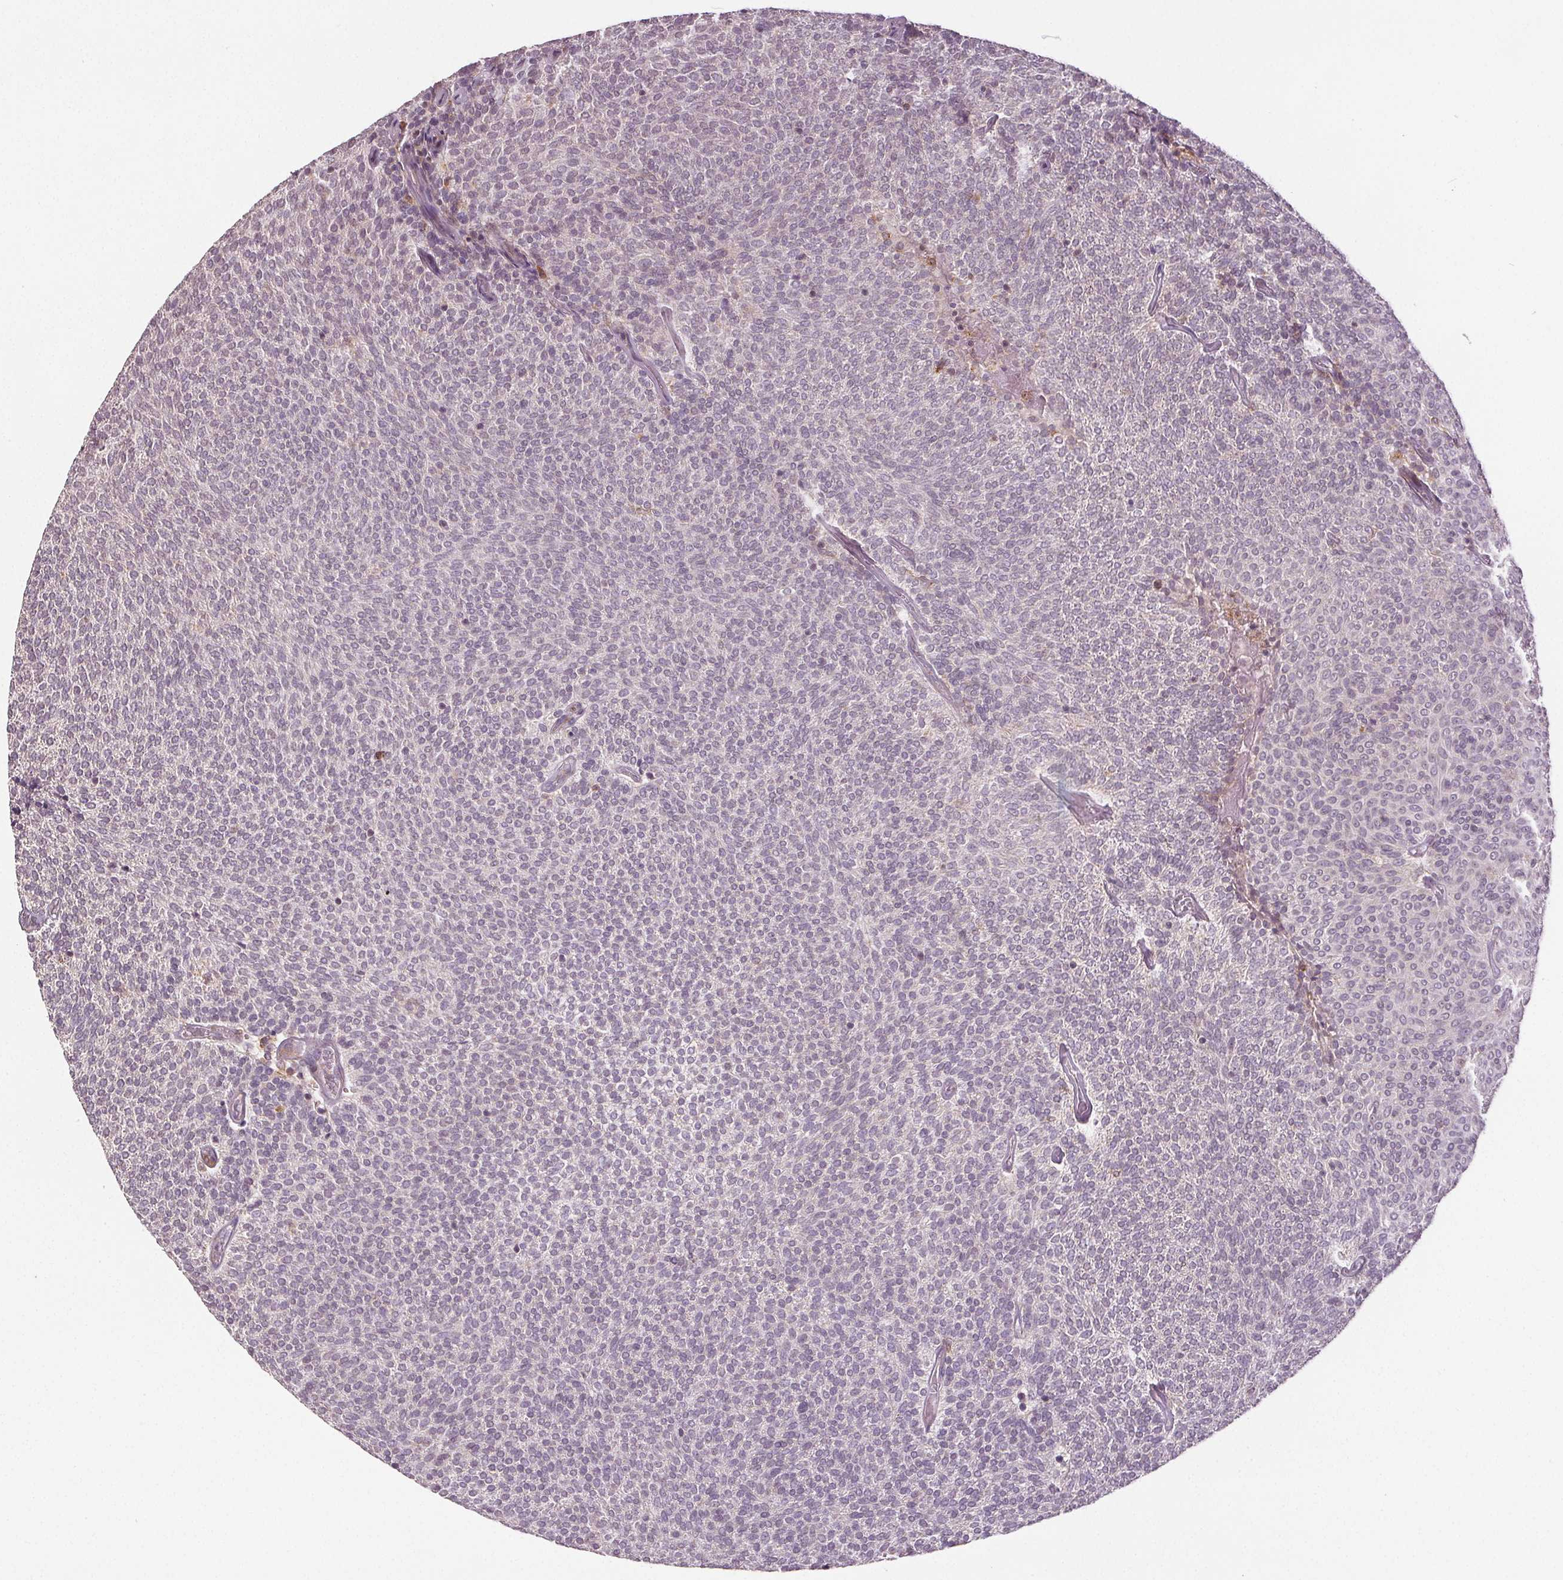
{"staining": {"intensity": "negative", "quantity": "none", "location": "none"}, "tissue": "urothelial cancer", "cell_type": "Tumor cells", "image_type": "cancer", "snomed": [{"axis": "morphology", "description": "Urothelial carcinoma, Low grade"}, {"axis": "topography", "description": "Urinary bladder"}], "caption": "Immunohistochemistry (IHC) of human urothelial cancer demonstrates no staining in tumor cells. (Brightfield microscopy of DAB (3,3'-diaminobenzidine) immunohistochemistry at high magnification).", "gene": "EPHB3", "patient": {"sex": "male", "age": 77}}